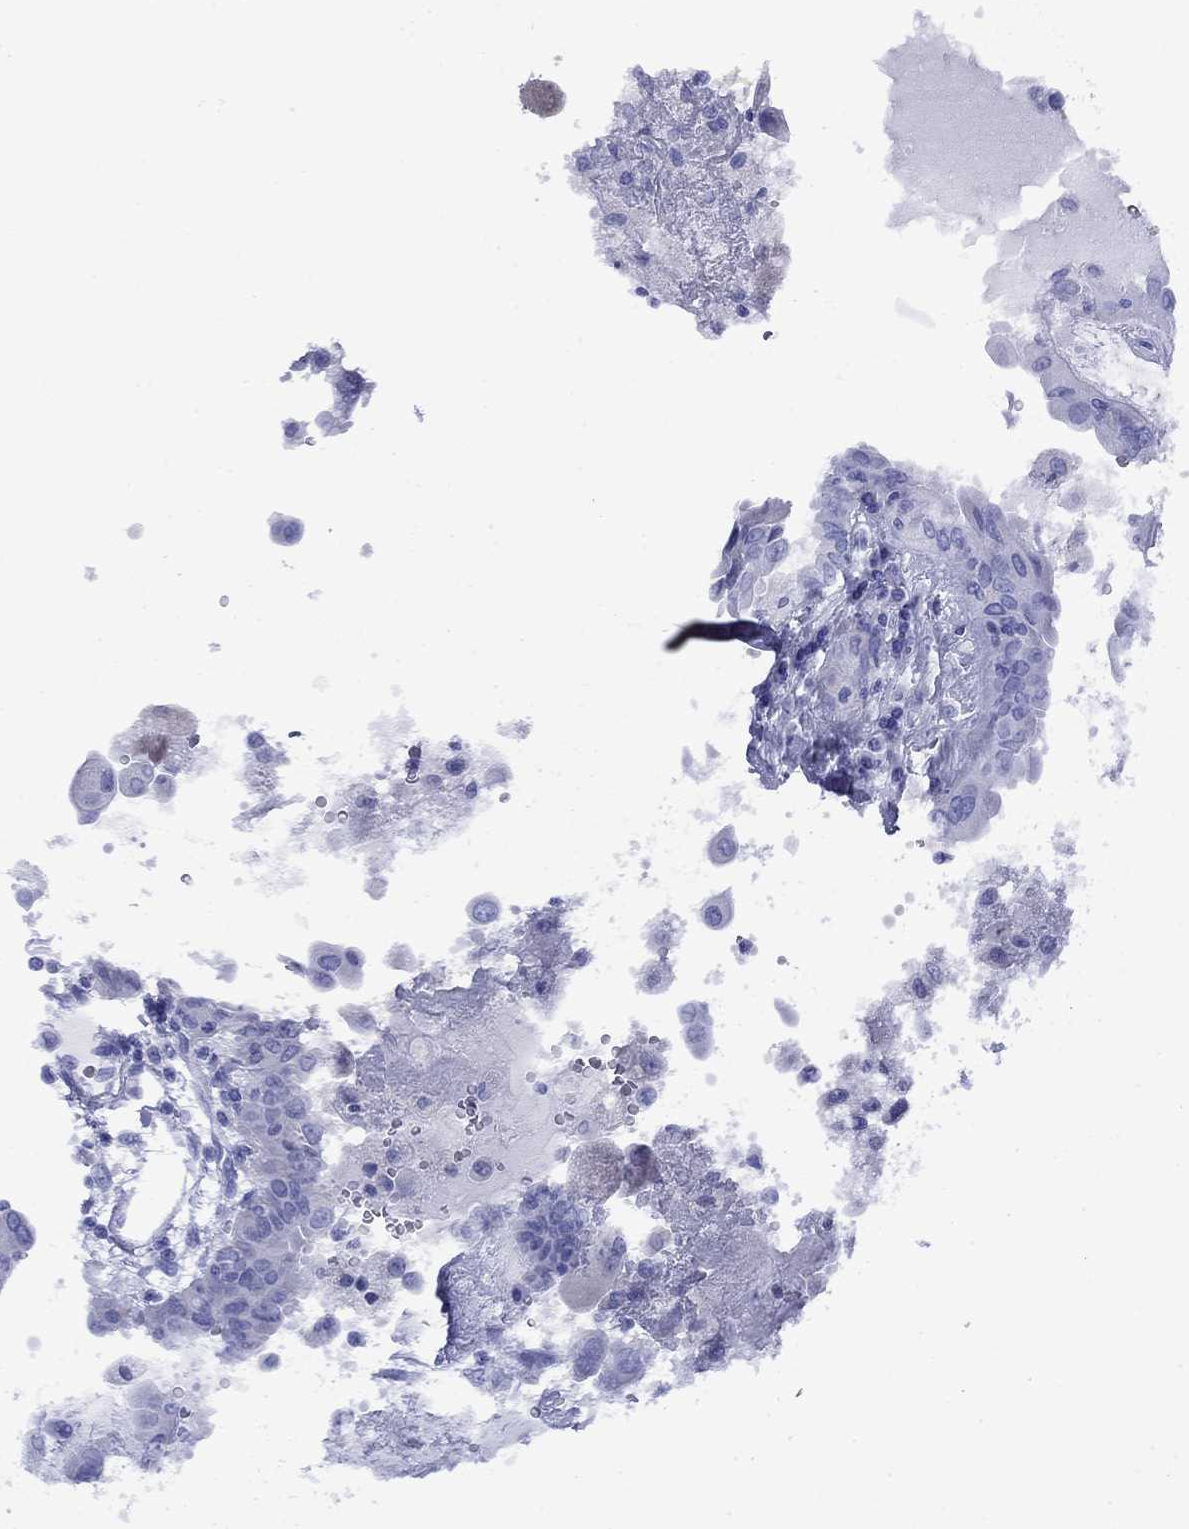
{"staining": {"intensity": "negative", "quantity": "none", "location": "none"}, "tissue": "thyroid cancer", "cell_type": "Tumor cells", "image_type": "cancer", "snomed": [{"axis": "morphology", "description": "Papillary adenocarcinoma, NOS"}, {"axis": "topography", "description": "Thyroid gland"}], "caption": "The immunohistochemistry (IHC) micrograph has no significant staining in tumor cells of papillary adenocarcinoma (thyroid) tissue. The staining is performed using DAB (3,3'-diaminobenzidine) brown chromogen with nuclei counter-stained in using hematoxylin.", "gene": "GIP", "patient": {"sex": "female", "age": 37}}